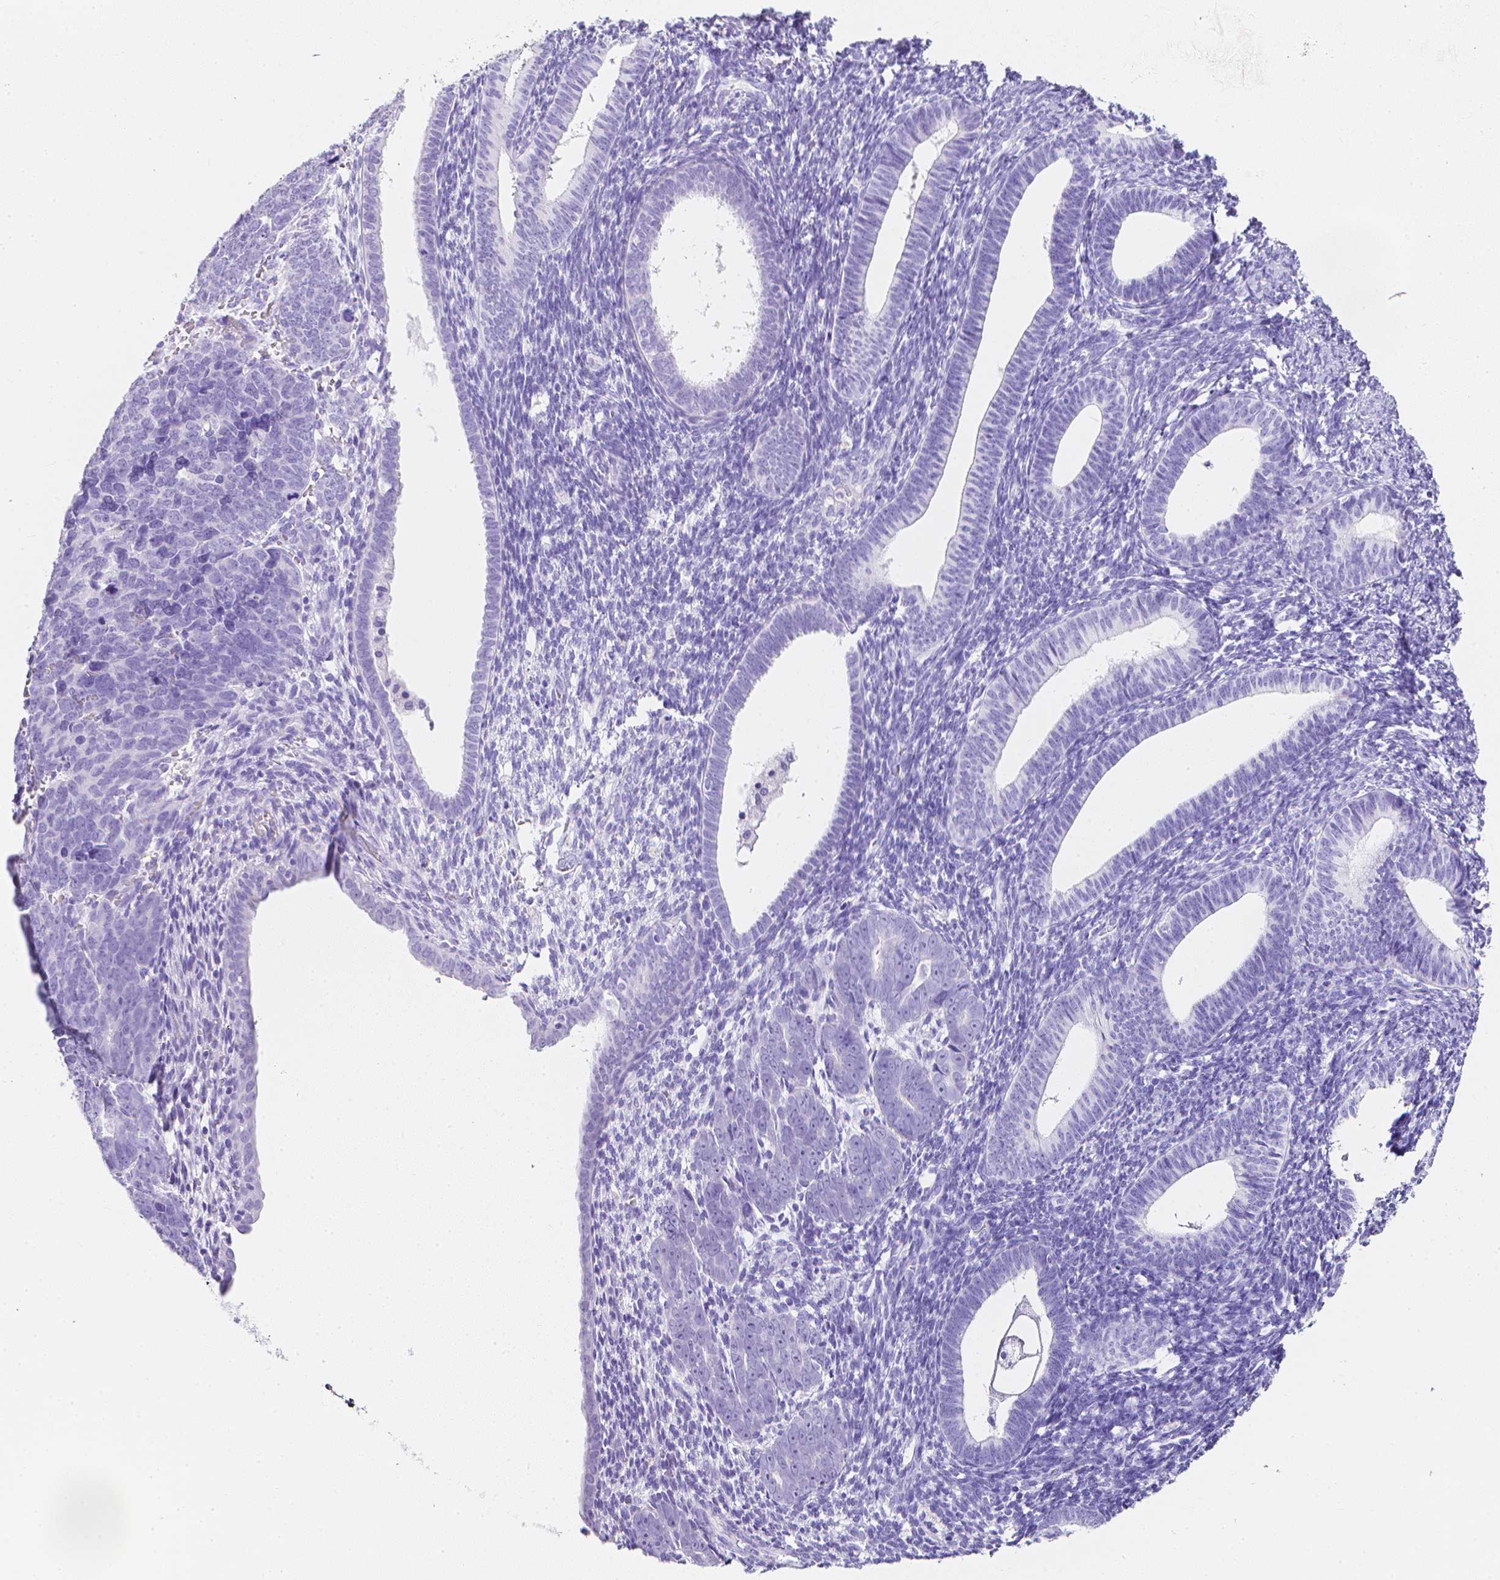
{"staining": {"intensity": "negative", "quantity": "none", "location": "none"}, "tissue": "endometrial cancer", "cell_type": "Tumor cells", "image_type": "cancer", "snomed": [{"axis": "morphology", "description": "Adenocarcinoma, NOS"}, {"axis": "topography", "description": "Endometrium"}], "caption": "Immunohistochemistry (IHC) histopathology image of neoplastic tissue: human endometrial cancer stained with DAB (3,3'-diaminobenzidine) reveals no significant protein expression in tumor cells. (IHC, brightfield microscopy, high magnification).", "gene": "LGALS4", "patient": {"sex": "female", "age": 82}}